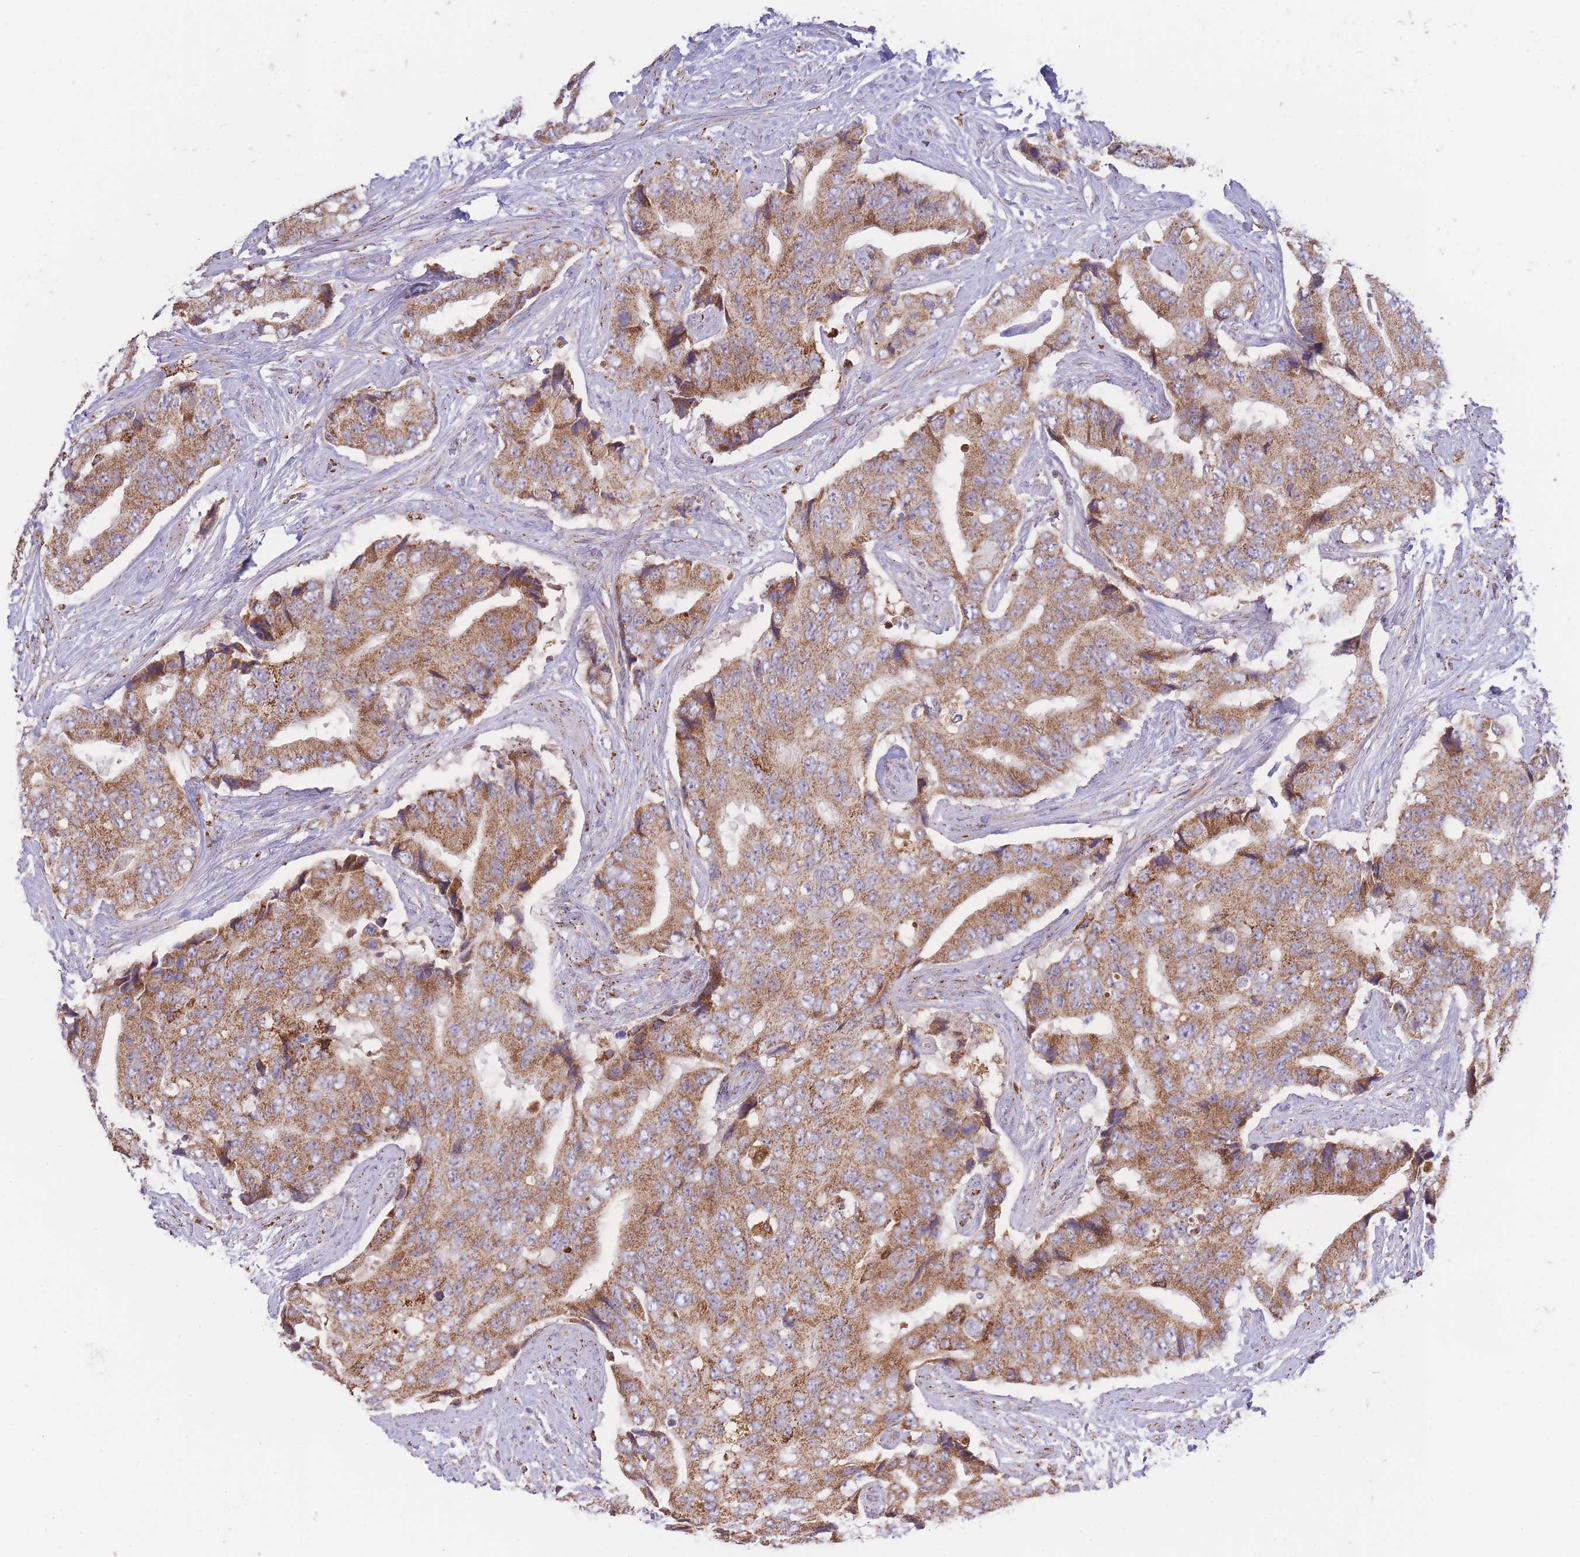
{"staining": {"intensity": "moderate", "quantity": ">75%", "location": "cytoplasmic/membranous"}, "tissue": "prostate cancer", "cell_type": "Tumor cells", "image_type": "cancer", "snomed": [{"axis": "morphology", "description": "Adenocarcinoma, High grade"}, {"axis": "topography", "description": "Prostate"}], "caption": "Immunohistochemistry (IHC) image of neoplastic tissue: high-grade adenocarcinoma (prostate) stained using immunohistochemistry displays medium levels of moderate protein expression localized specifically in the cytoplasmic/membranous of tumor cells, appearing as a cytoplasmic/membranous brown color.", "gene": "MRPL17", "patient": {"sex": "male", "age": 70}}